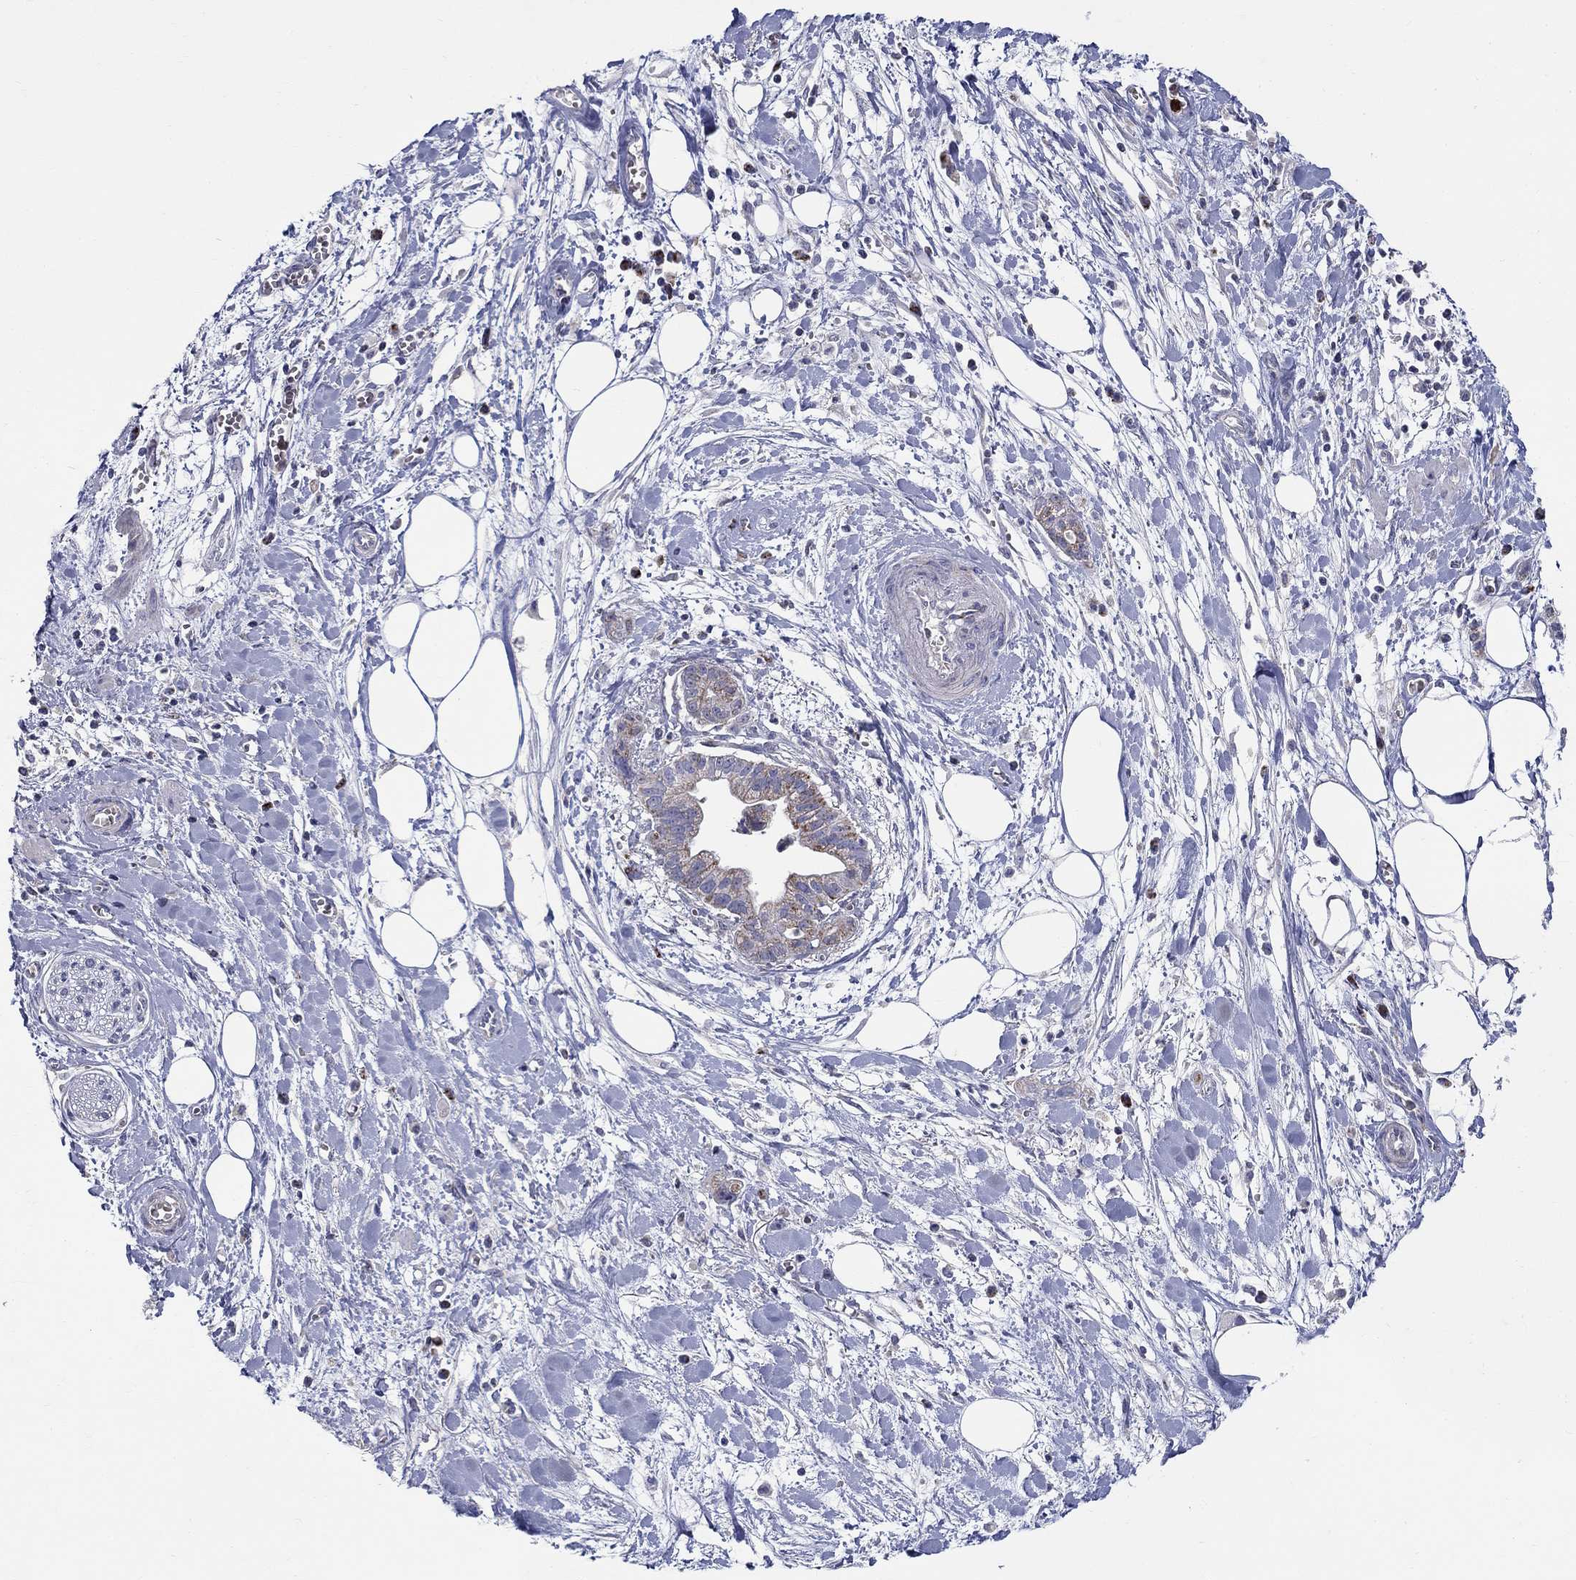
{"staining": {"intensity": "moderate", "quantity": "25%-75%", "location": "cytoplasmic/membranous"}, "tissue": "pancreatic cancer", "cell_type": "Tumor cells", "image_type": "cancer", "snomed": [{"axis": "morphology", "description": "Normal tissue, NOS"}, {"axis": "morphology", "description": "Adenocarcinoma, NOS"}, {"axis": "topography", "description": "Lymph node"}, {"axis": "topography", "description": "Pancreas"}], "caption": "An immunohistochemistry histopathology image of tumor tissue is shown. Protein staining in brown labels moderate cytoplasmic/membranous positivity in pancreatic cancer (adenocarcinoma) within tumor cells. The staining is performed using DAB brown chromogen to label protein expression. The nuclei are counter-stained blue using hematoxylin.", "gene": "HMX2", "patient": {"sex": "female", "age": 58}}